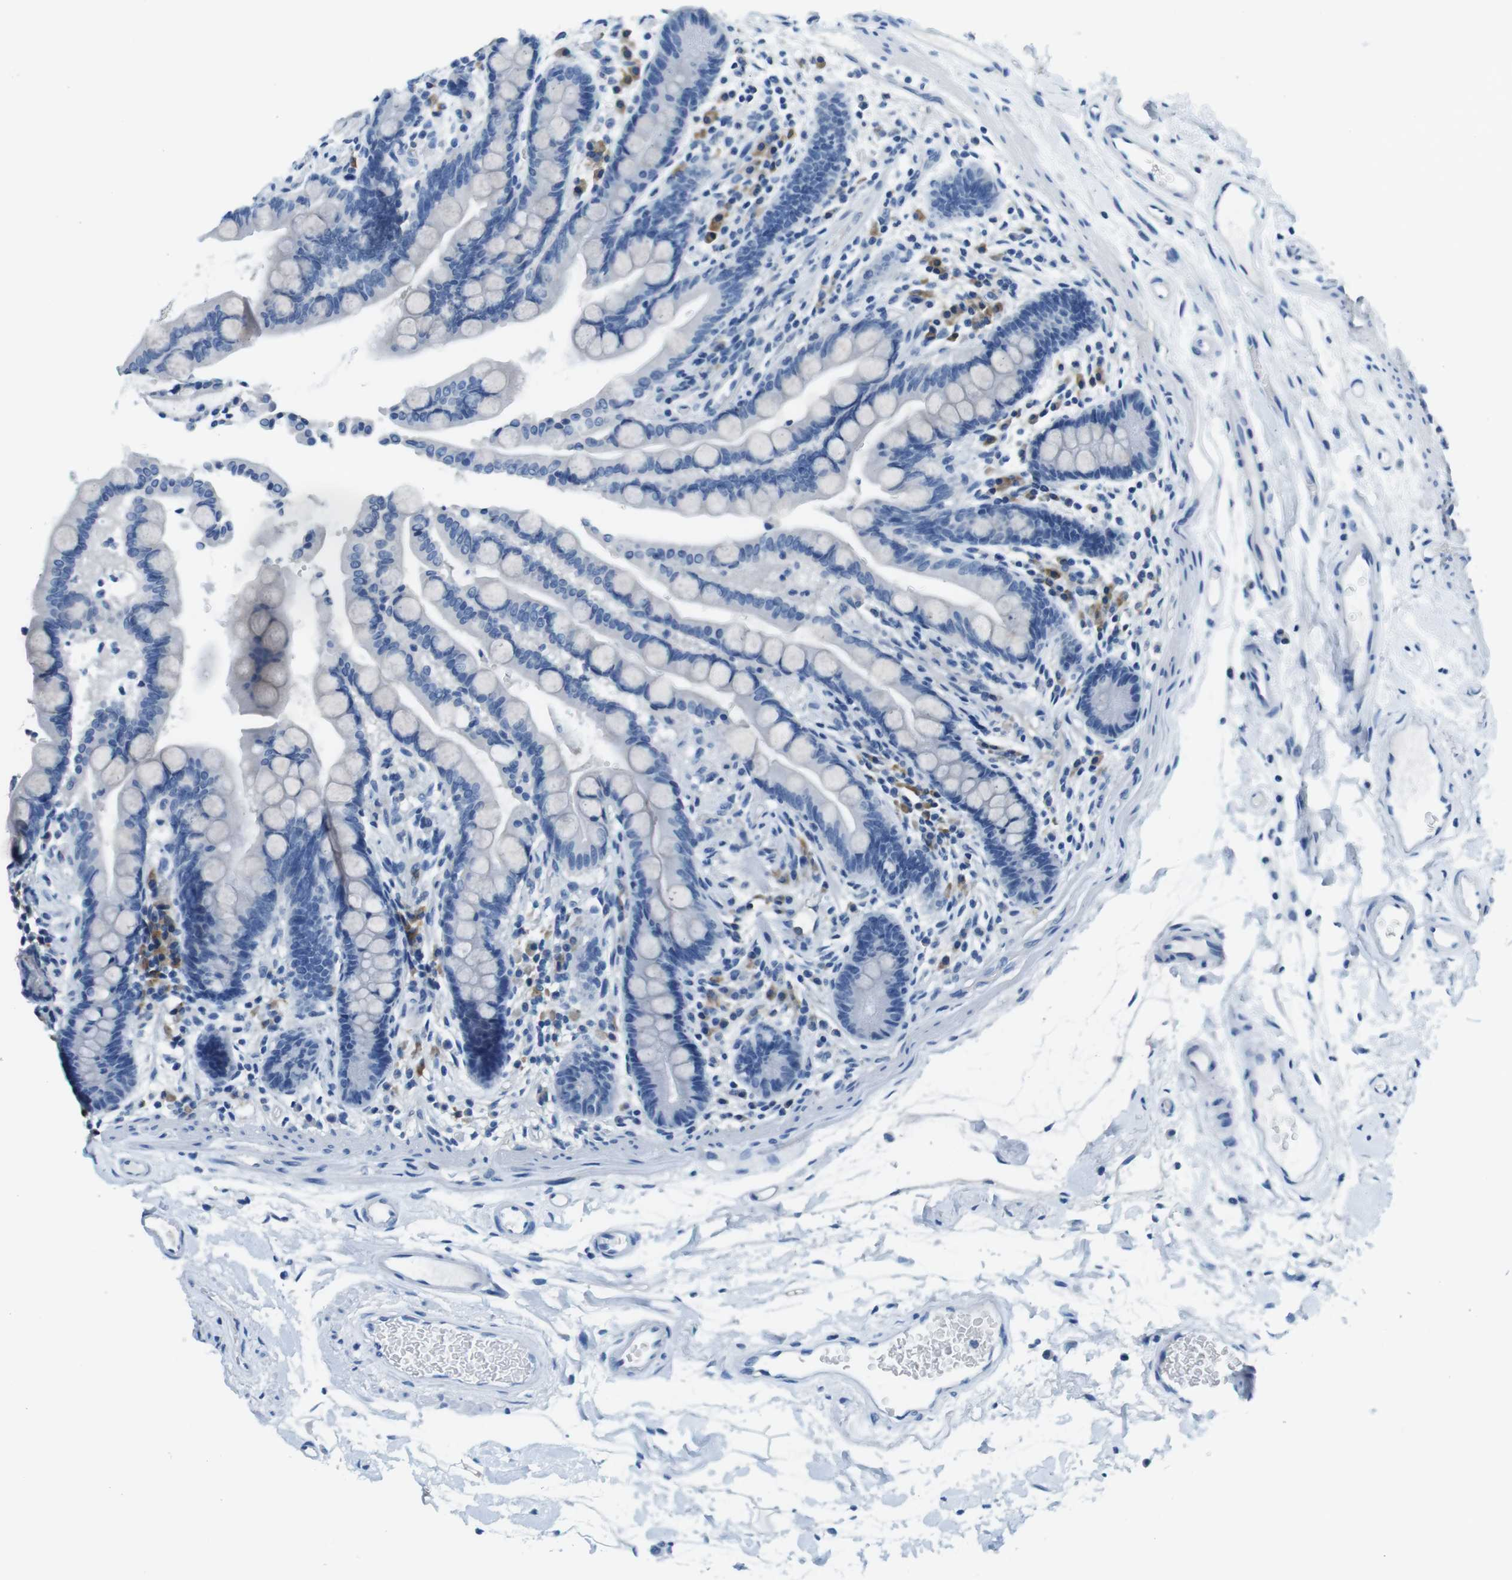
{"staining": {"intensity": "negative", "quantity": "none", "location": "none"}, "tissue": "colon", "cell_type": "Endothelial cells", "image_type": "normal", "snomed": [{"axis": "morphology", "description": "Normal tissue, NOS"}, {"axis": "topography", "description": "Colon"}], "caption": "Colon stained for a protein using immunohistochemistry exhibits no staining endothelial cells.", "gene": "IGHD", "patient": {"sex": "male", "age": 73}}